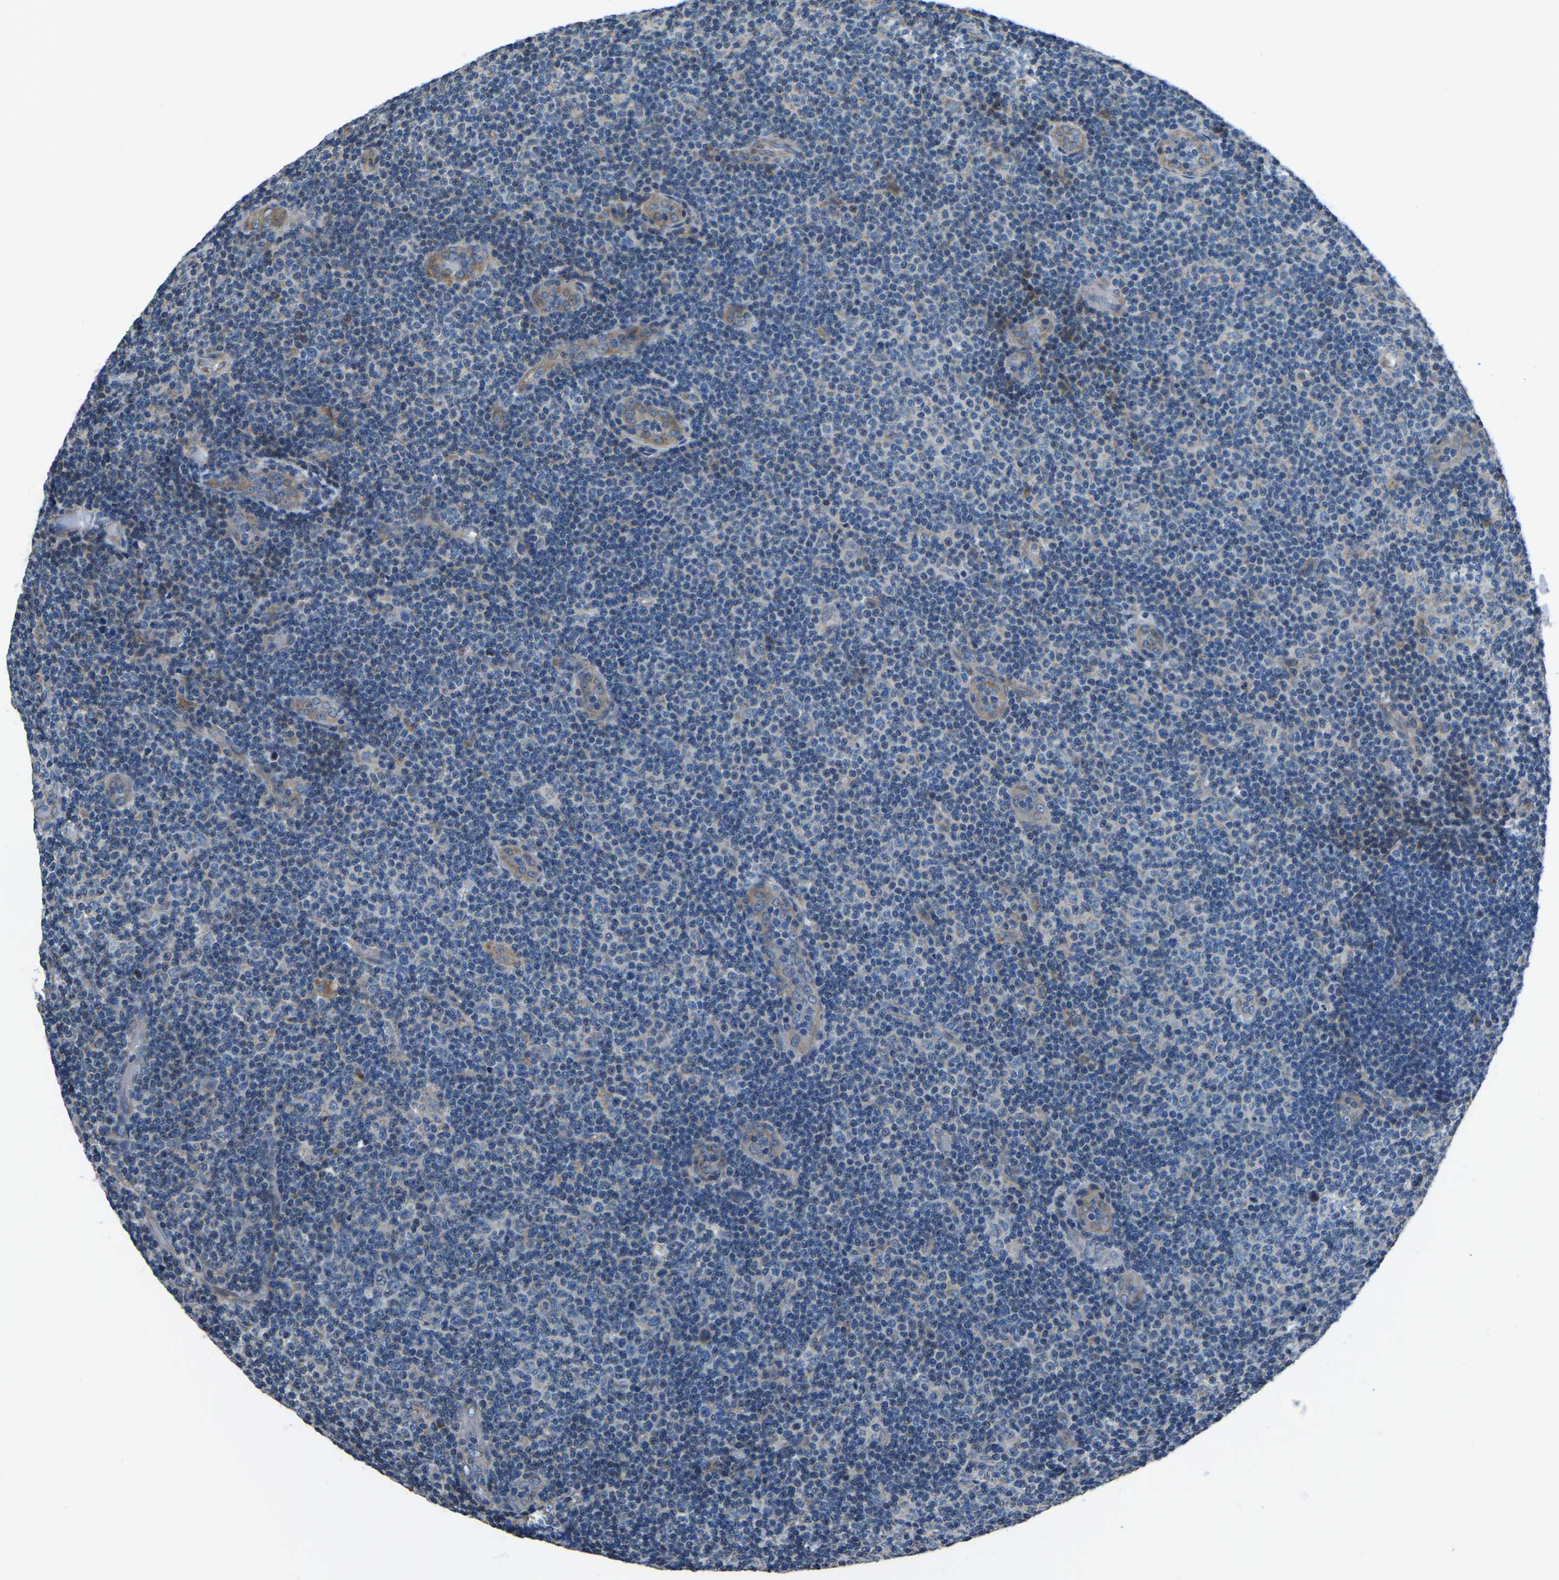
{"staining": {"intensity": "negative", "quantity": "none", "location": "none"}, "tissue": "lymphoma", "cell_type": "Tumor cells", "image_type": "cancer", "snomed": [{"axis": "morphology", "description": "Malignant lymphoma, non-Hodgkin's type, Low grade"}, {"axis": "topography", "description": "Lymph node"}], "caption": "A photomicrograph of human lymphoma is negative for staining in tumor cells. Nuclei are stained in blue.", "gene": "COL3A1", "patient": {"sex": "male", "age": 83}}